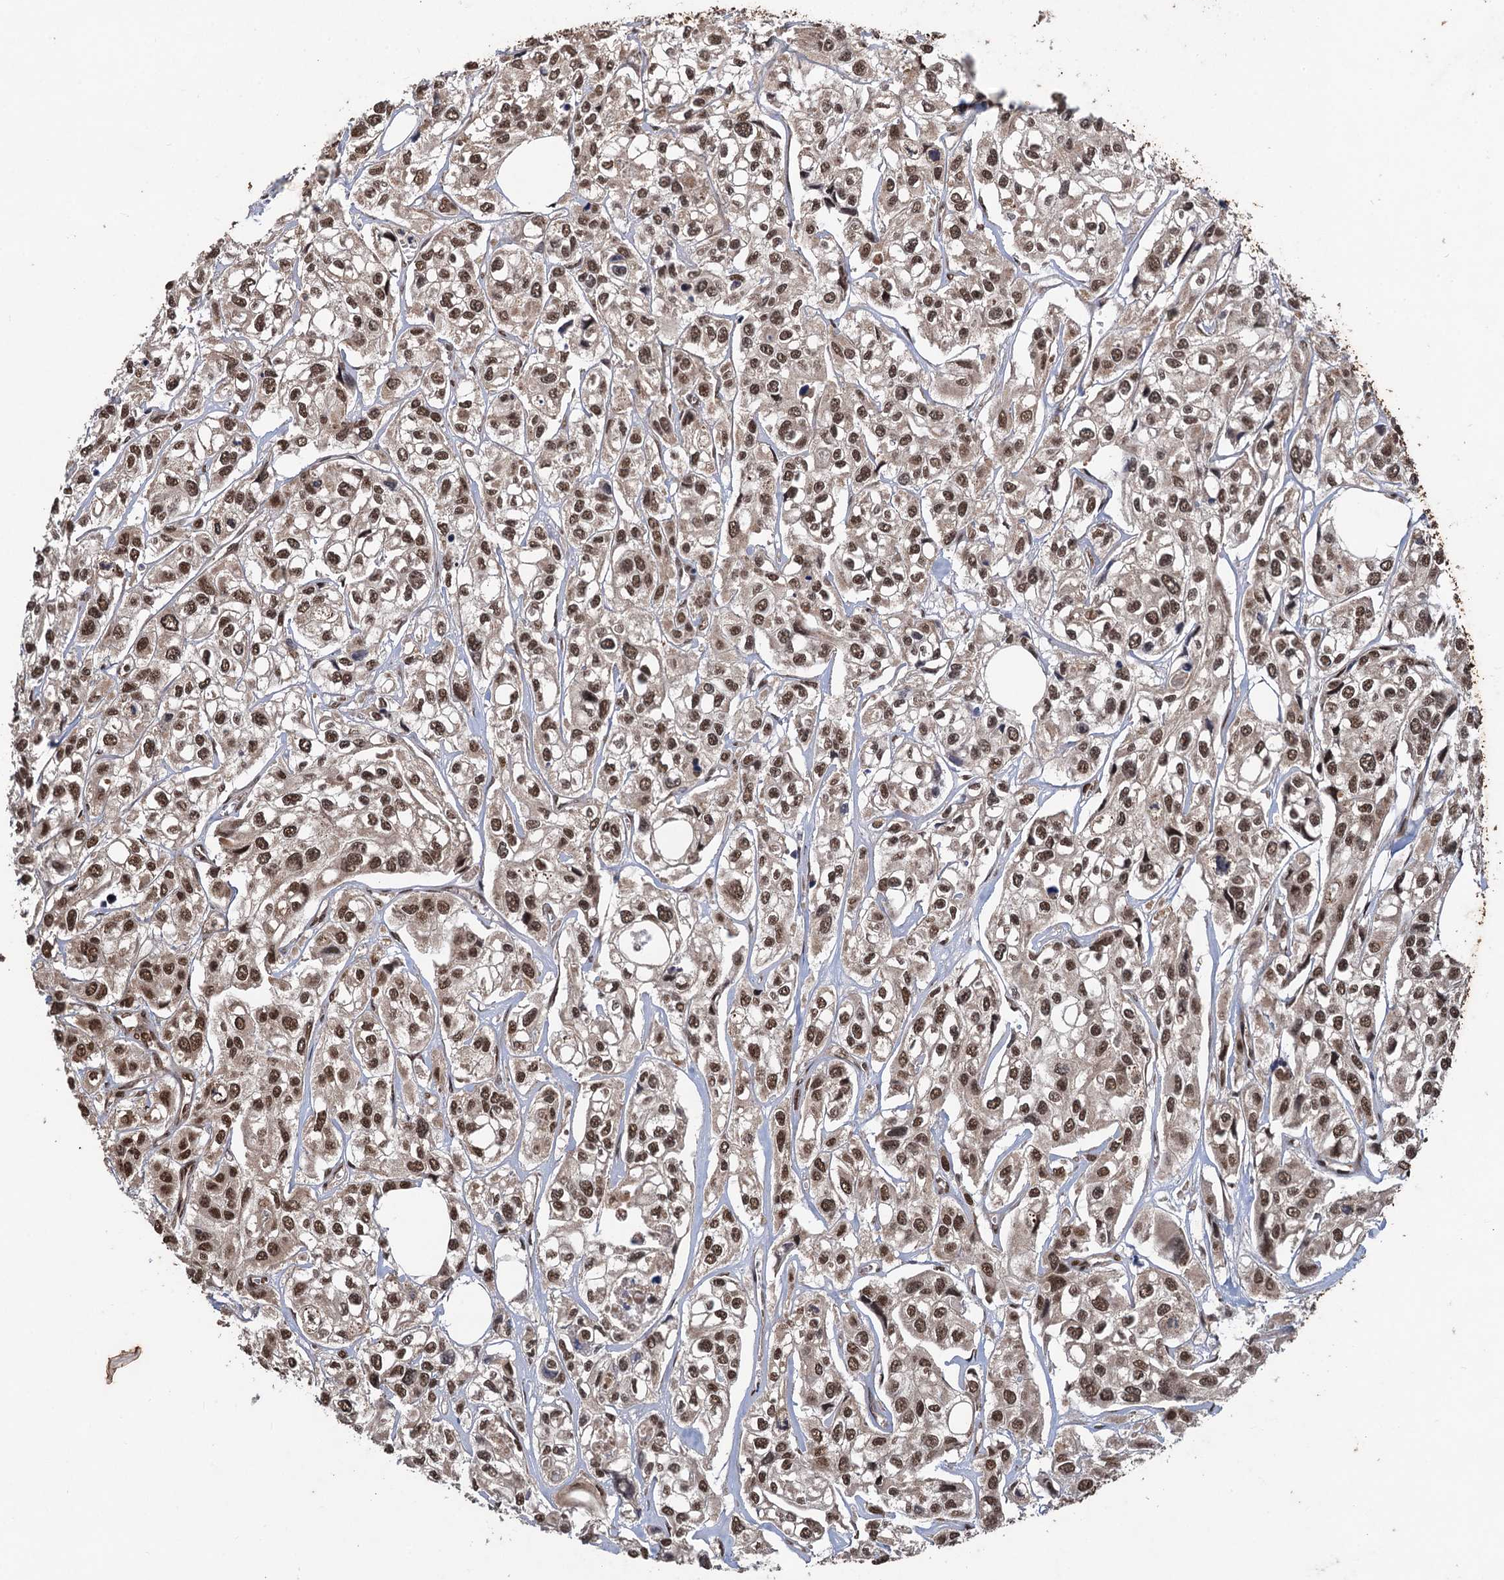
{"staining": {"intensity": "moderate", "quantity": ">75%", "location": "nuclear"}, "tissue": "urothelial cancer", "cell_type": "Tumor cells", "image_type": "cancer", "snomed": [{"axis": "morphology", "description": "Urothelial carcinoma, High grade"}, {"axis": "topography", "description": "Urinary bladder"}], "caption": "Protein expression analysis of urothelial cancer reveals moderate nuclear positivity in approximately >75% of tumor cells.", "gene": "REP15", "patient": {"sex": "male", "age": 67}}